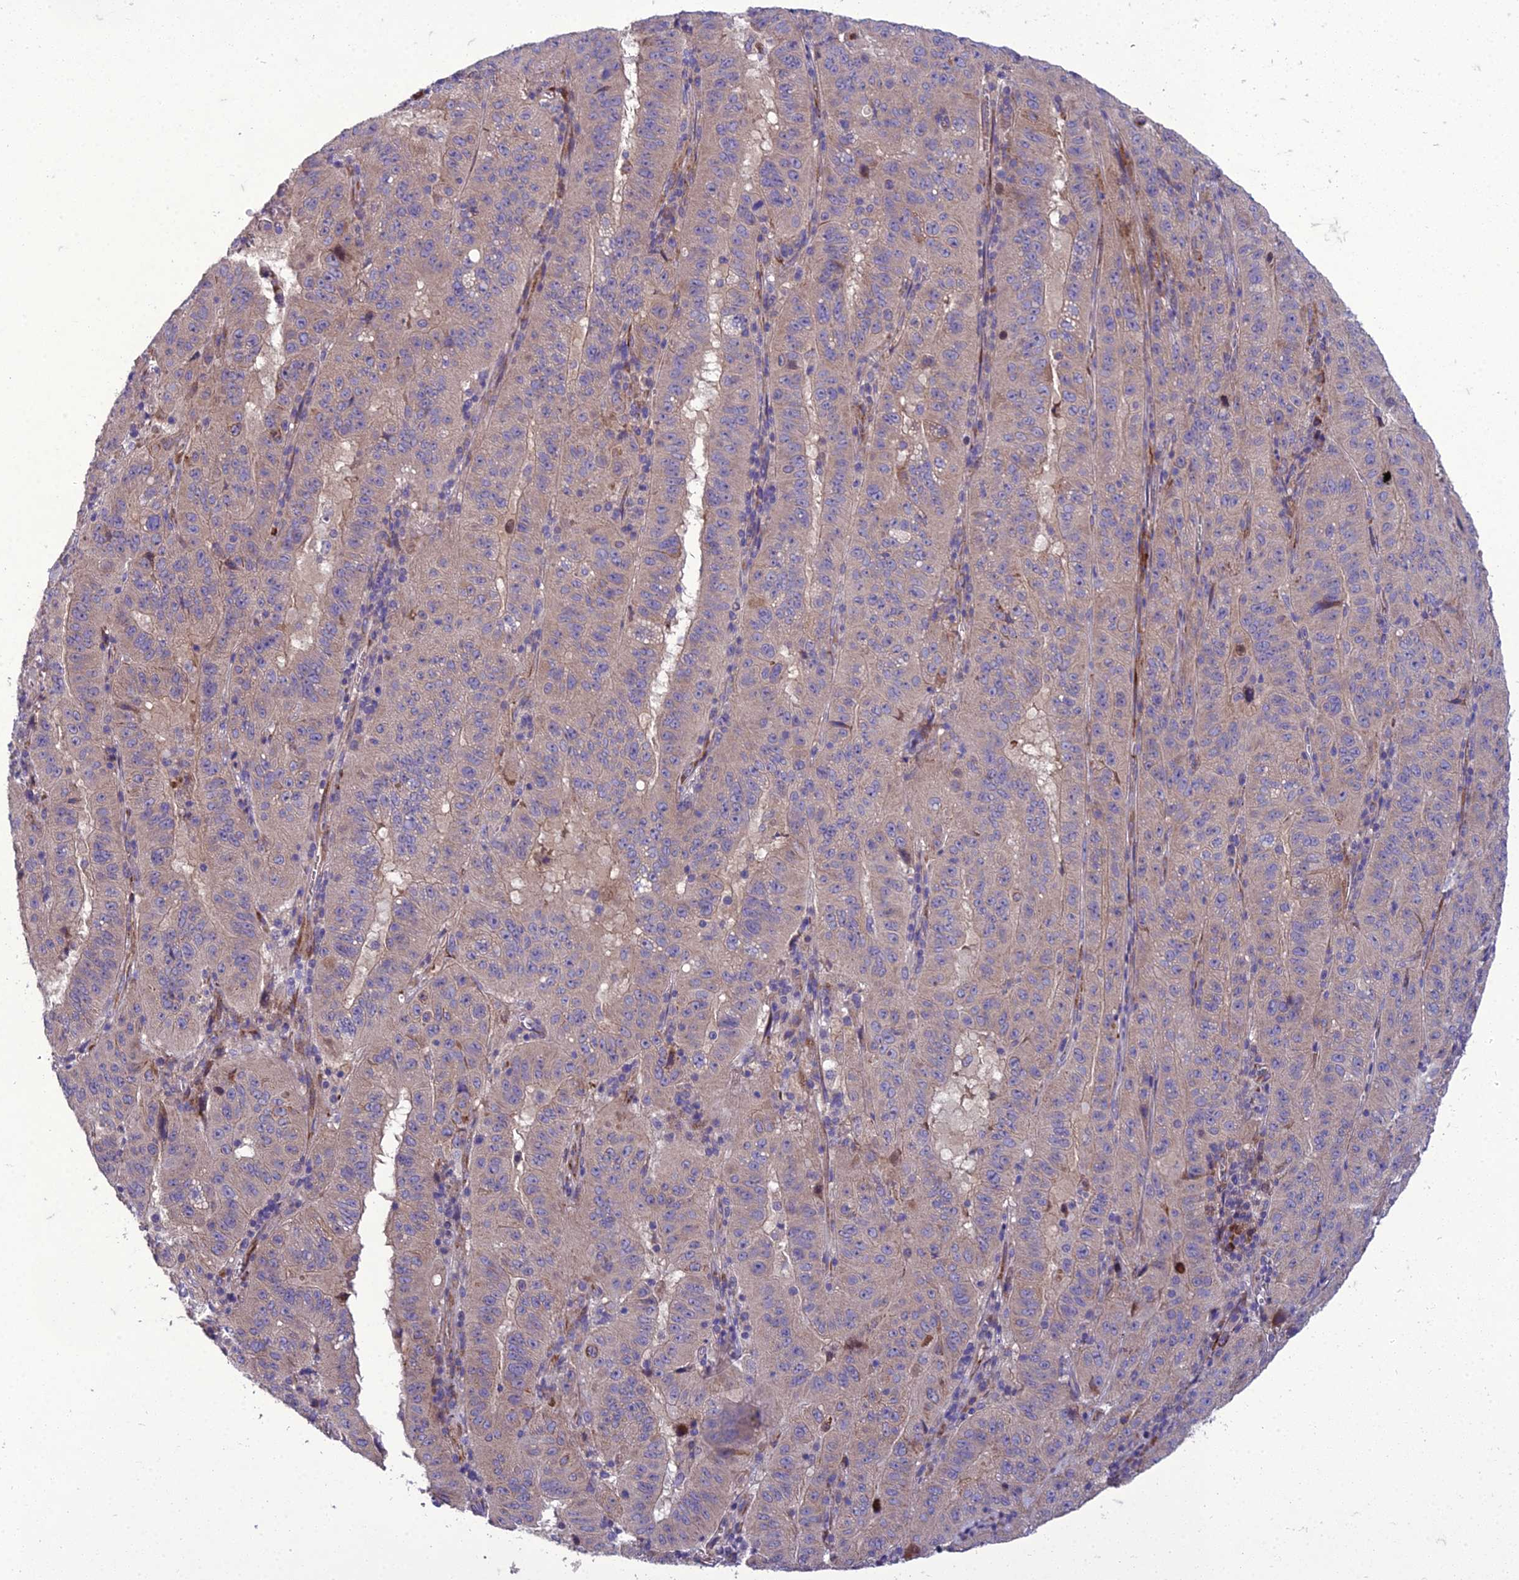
{"staining": {"intensity": "negative", "quantity": "none", "location": "none"}, "tissue": "pancreatic cancer", "cell_type": "Tumor cells", "image_type": "cancer", "snomed": [{"axis": "morphology", "description": "Adenocarcinoma, NOS"}, {"axis": "topography", "description": "Pancreas"}], "caption": "Immunohistochemistry micrograph of neoplastic tissue: pancreatic cancer stained with DAB displays no significant protein expression in tumor cells.", "gene": "ADIPOR2", "patient": {"sex": "male", "age": 63}}